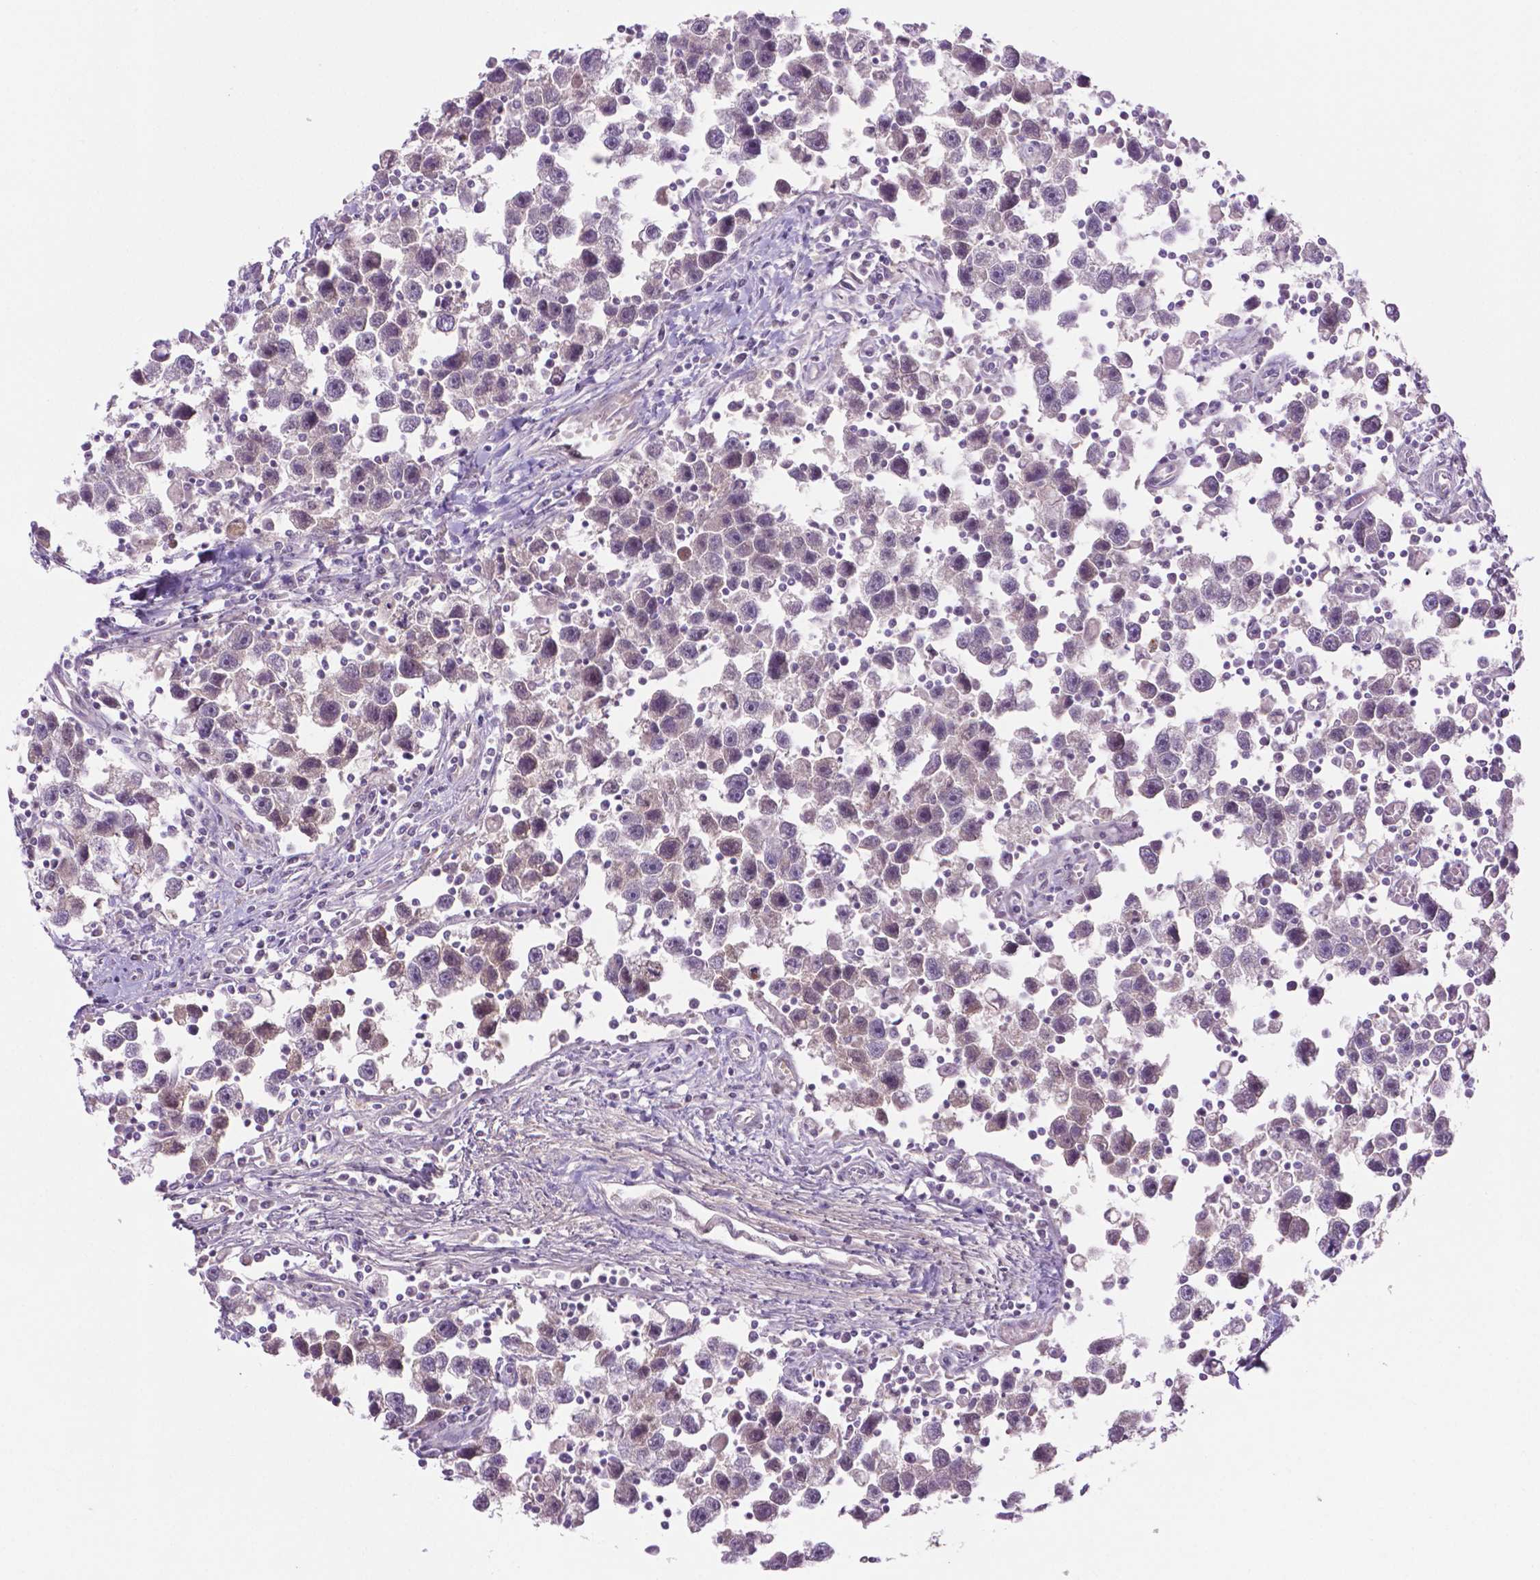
{"staining": {"intensity": "moderate", "quantity": "<25%", "location": "cytoplasmic/membranous,nuclear"}, "tissue": "testis cancer", "cell_type": "Tumor cells", "image_type": "cancer", "snomed": [{"axis": "morphology", "description": "Seminoma, NOS"}, {"axis": "topography", "description": "Testis"}], "caption": "Tumor cells display low levels of moderate cytoplasmic/membranous and nuclear staining in about <25% of cells in human testis cancer (seminoma). (DAB (3,3'-diaminobenzidine) = brown stain, brightfield microscopy at high magnification).", "gene": "FBLN1", "patient": {"sex": "male", "age": 30}}